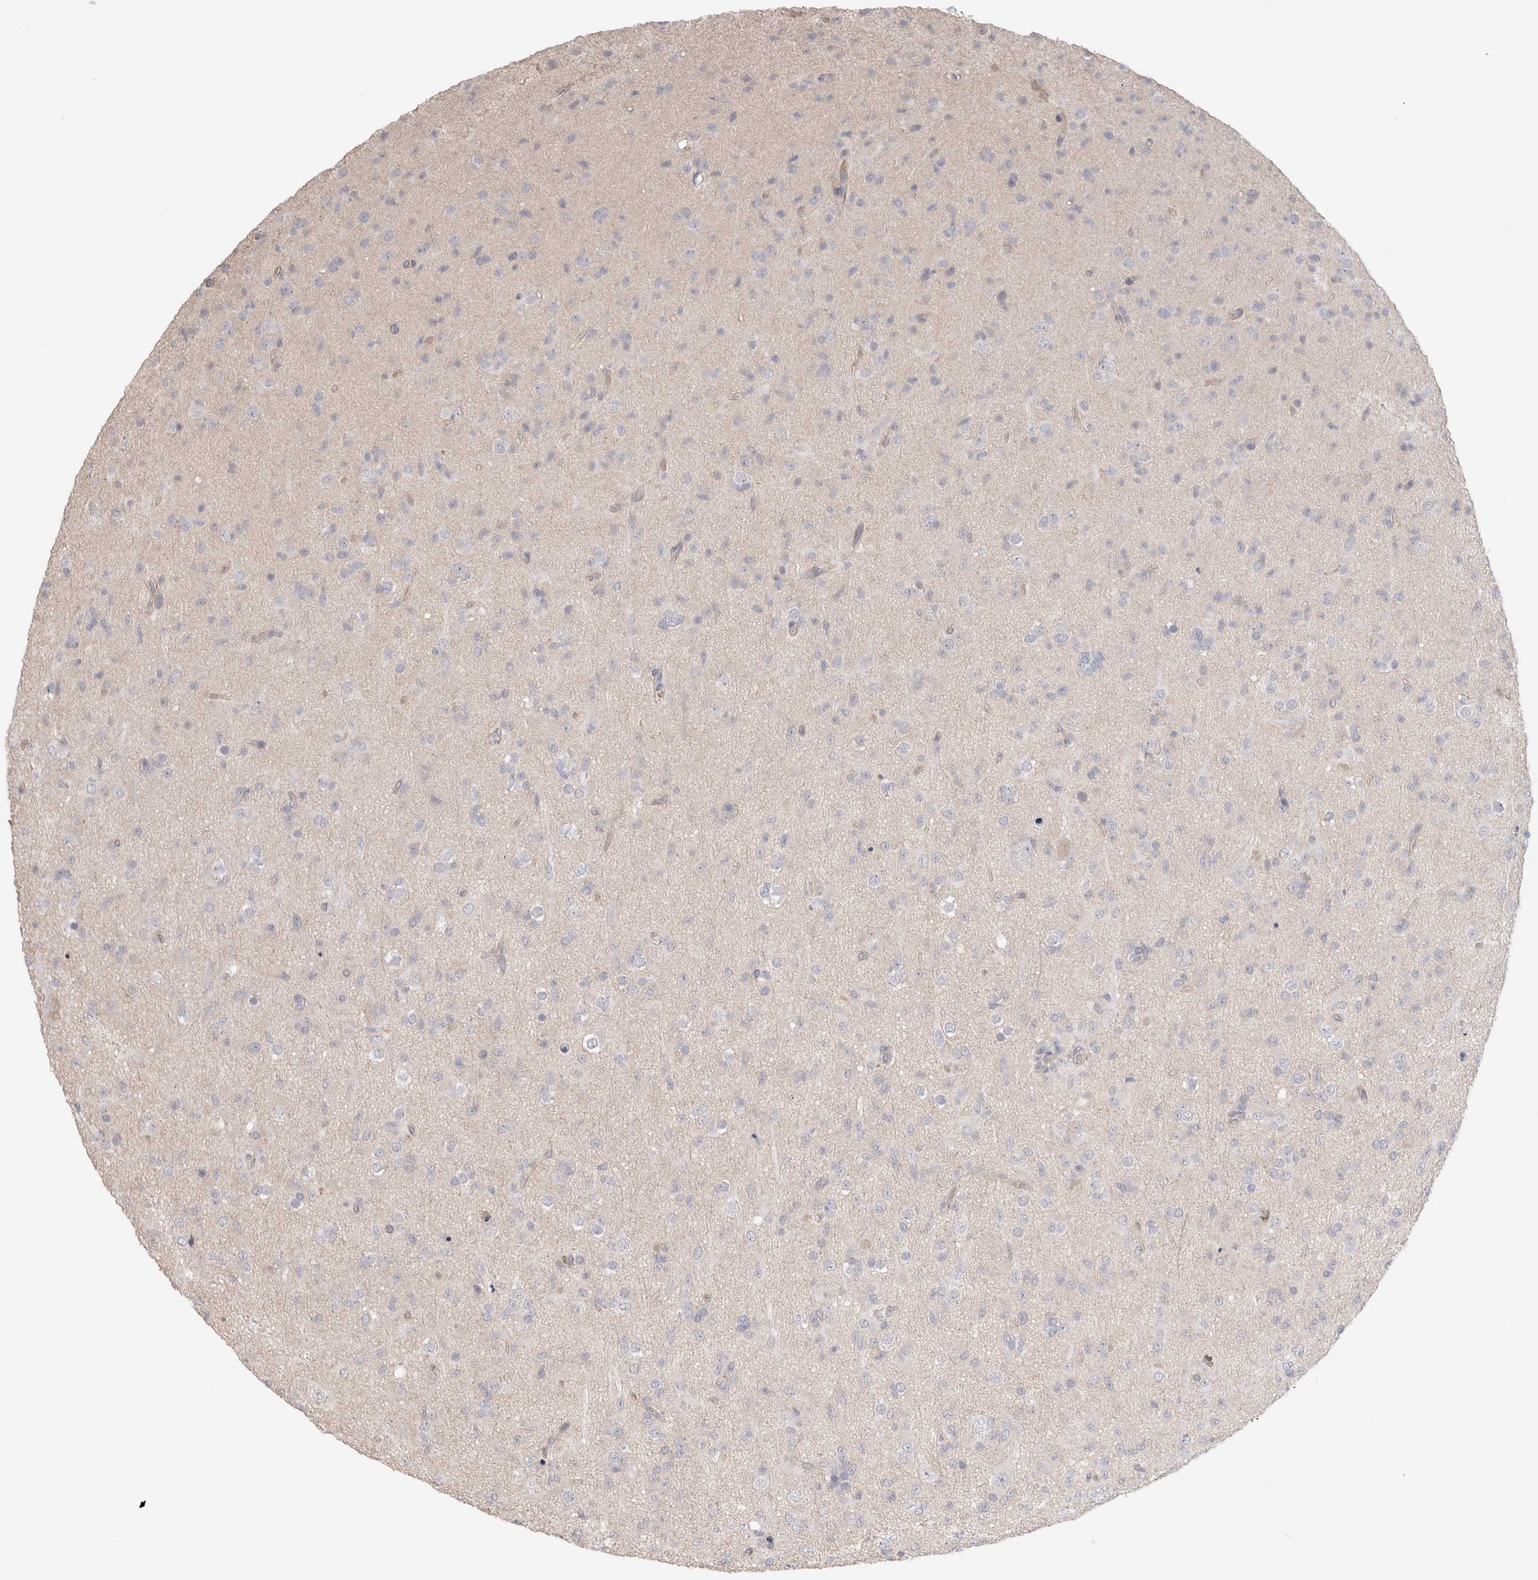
{"staining": {"intensity": "negative", "quantity": "none", "location": "none"}, "tissue": "glioma", "cell_type": "Tumor cells", "image_type": "cancer", "snomed": [{"axis": "morphology", "description": "Glioma, malignant, Low grade"}, {"axis": "topography", "description": "Brain"}], "caption": "Glioma was stained to show a protein in brown. There is no significant expression in tumor cells.", "gene": "DMD", "patient": {"sex": "male", "age": 65}}